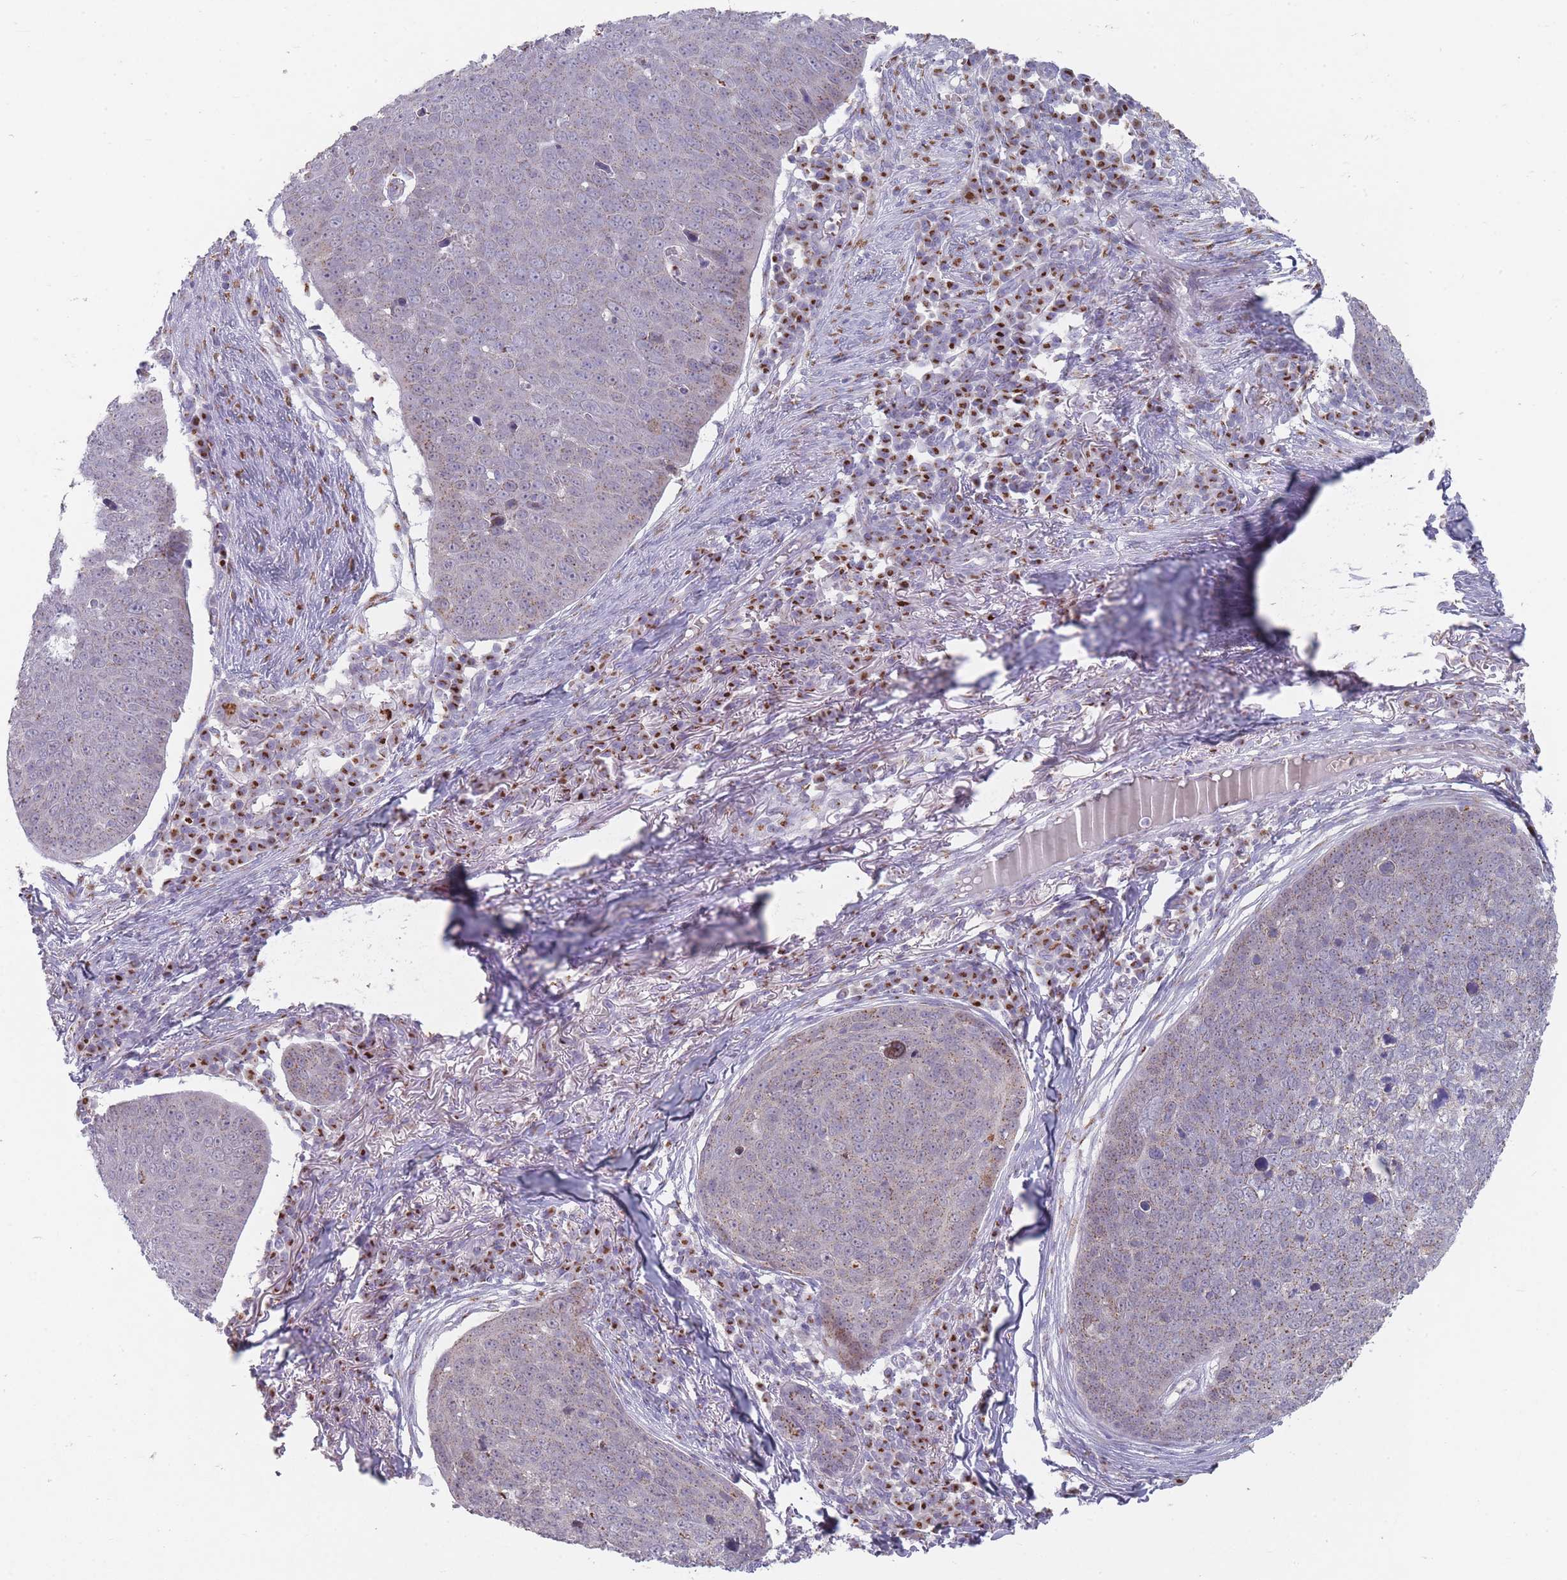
{"staining": {"intensity": "moderate", "quantity": "25%-75%", "location": "cytoplasmic/membranous"}, "tissue": "skin cancer", "cell_type": "Tumor cells", "image_type": "cancer", "snomed": [{"axis": "morphology", "description": "Squamous cell carcinoma, NOS"}, {"axis": "topography", "description": "Skin"}], "caption": "Immunohistochemical staining of human skin cancer (squamous cell carcinoma) displays medium levels of moderate cytoplasmic/membranous staining in approximately 25%-75% of tumor cells.", "gene": "MAN1B1", "patient": {"sex": "male", "age": 71}}